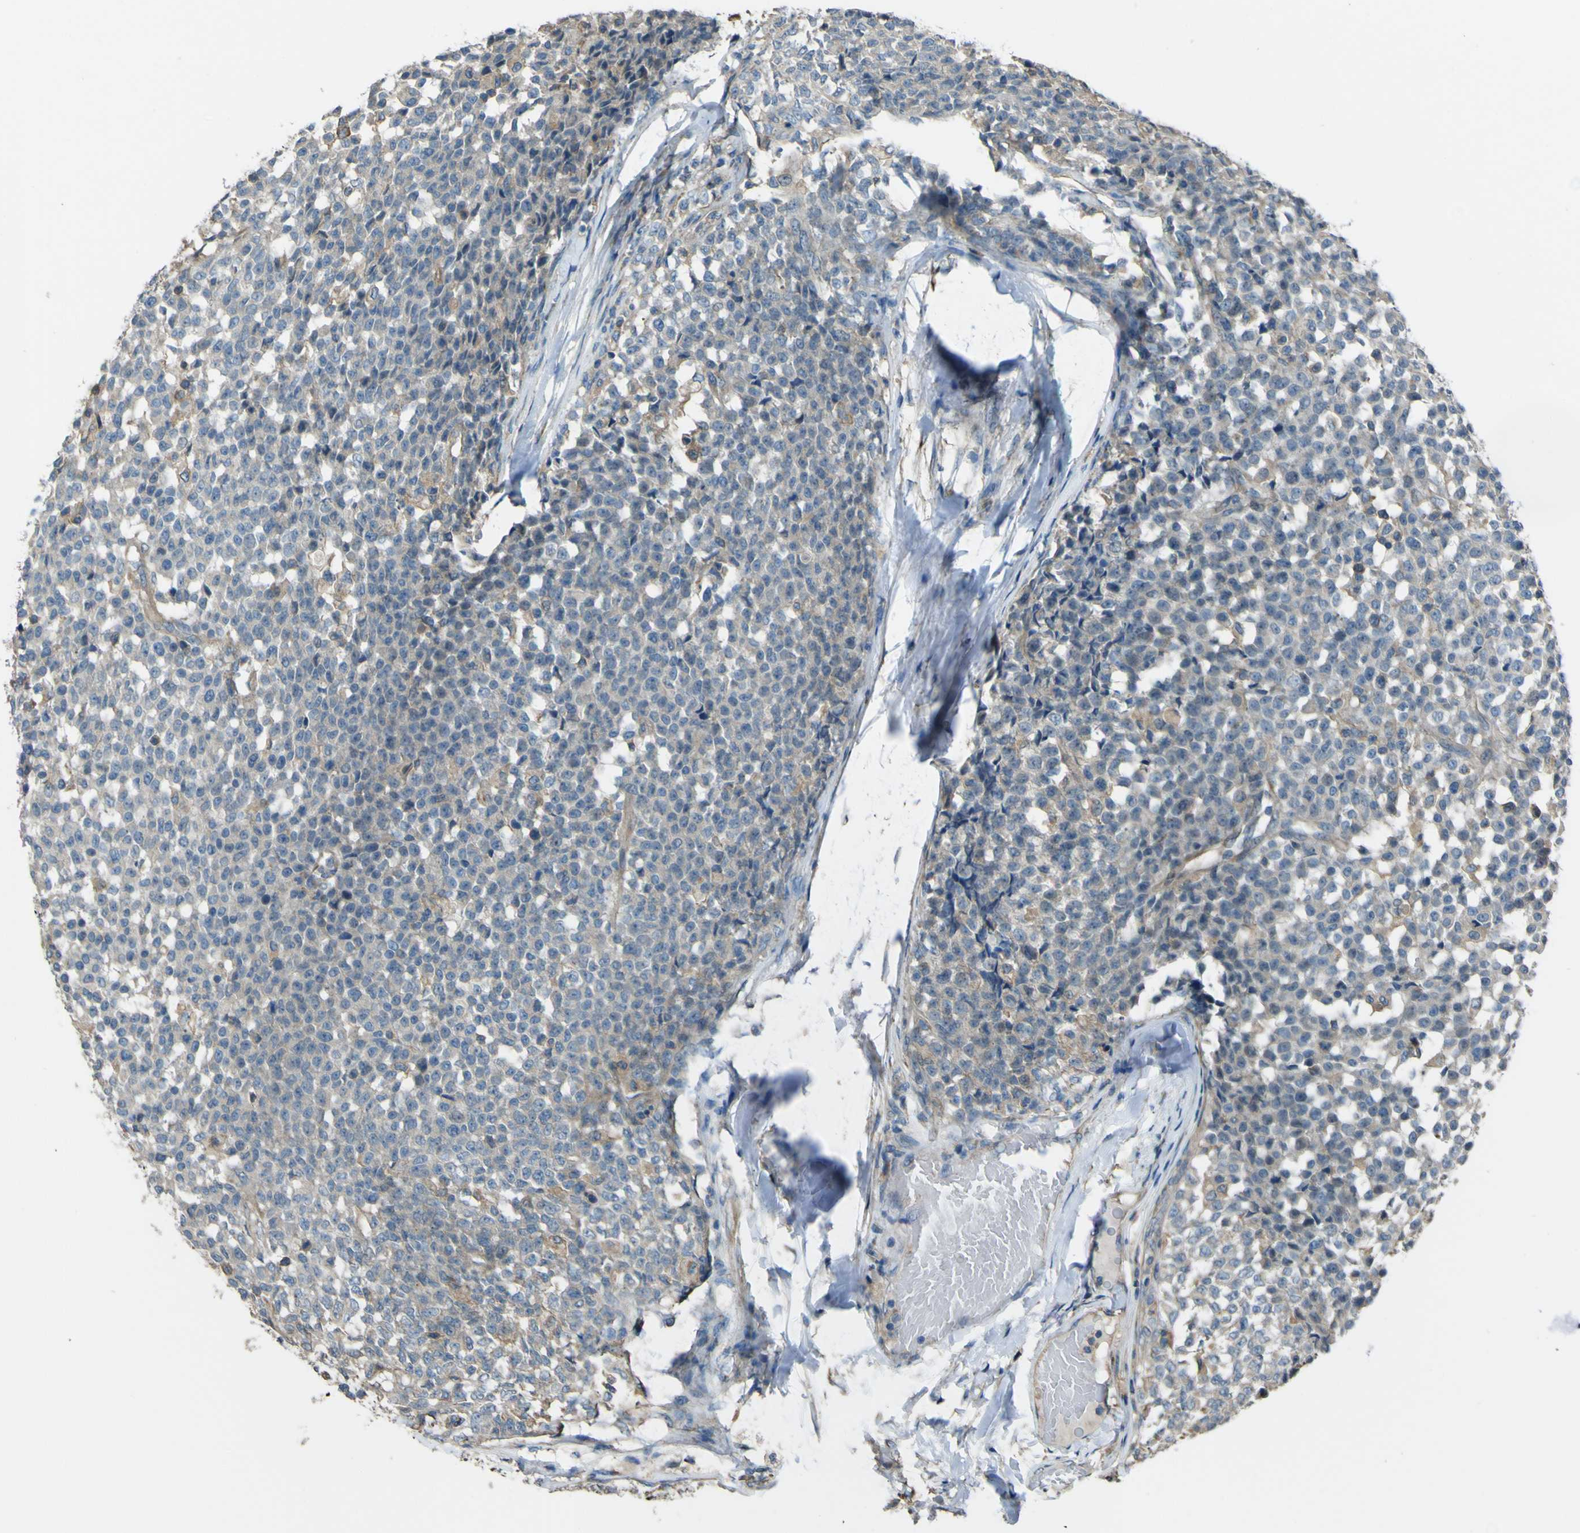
{"staining": {"intensity": "weak", "quantity": "25%-75%", "location": "cytoplasmic/membranous"}, "tissue": "testis cancer", "cell_type": "Tumor cells", "image_type": "cancer", "snomed": [{"axis": "morphology", "description": "Seminoma, NOS"}, {"axis": "topography", "description": "Testis"}], "caption": "High-power microscopy captured an immunohistochemistry (IHC) micrograph of testis cancer, revealing weak cytoplasmic/membranous positivity in about 25%-75% of tumor cells.", "gene": "NAALADL2", "patient": {"sex": "male", "age": 59}}